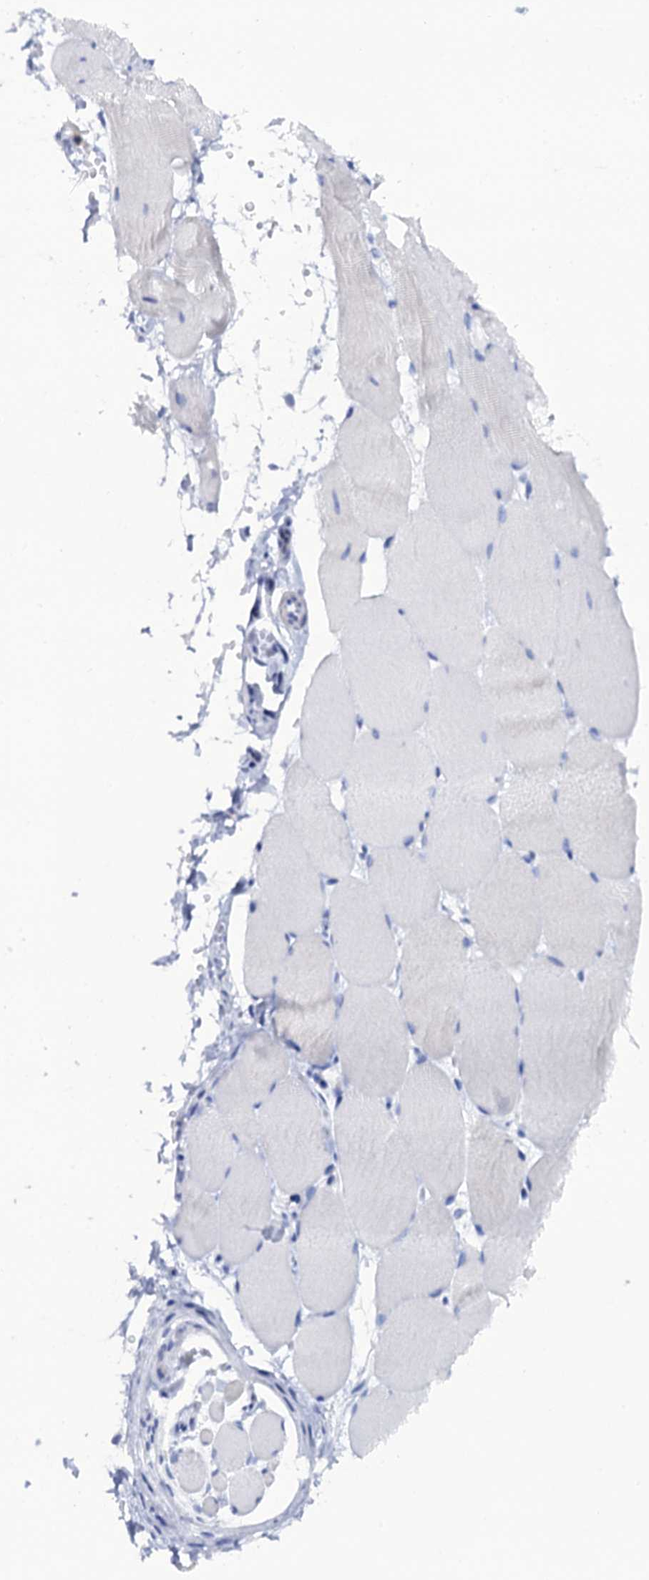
{"staining": {"intensity": "negative", "quantity": "none", "location": "none"}, "tissue": "skeletal muscle", "cell_type": "Myocytes", "image_type": "normal", "snomed": [{"axis": "morphology", "description": "Normal tissue, NOS"}, {"axis": "topography", "description": "Skeletal muscle"}, {"axis": "topography", "description": "Parathyroid gland"}], "caption": "DAB immunohistochemical staining of unremarkable skeletal muscle shows no significant expression in myocytes.", "gene": "RAB3IP", "patient": {"sex": "female", "age": 37}}